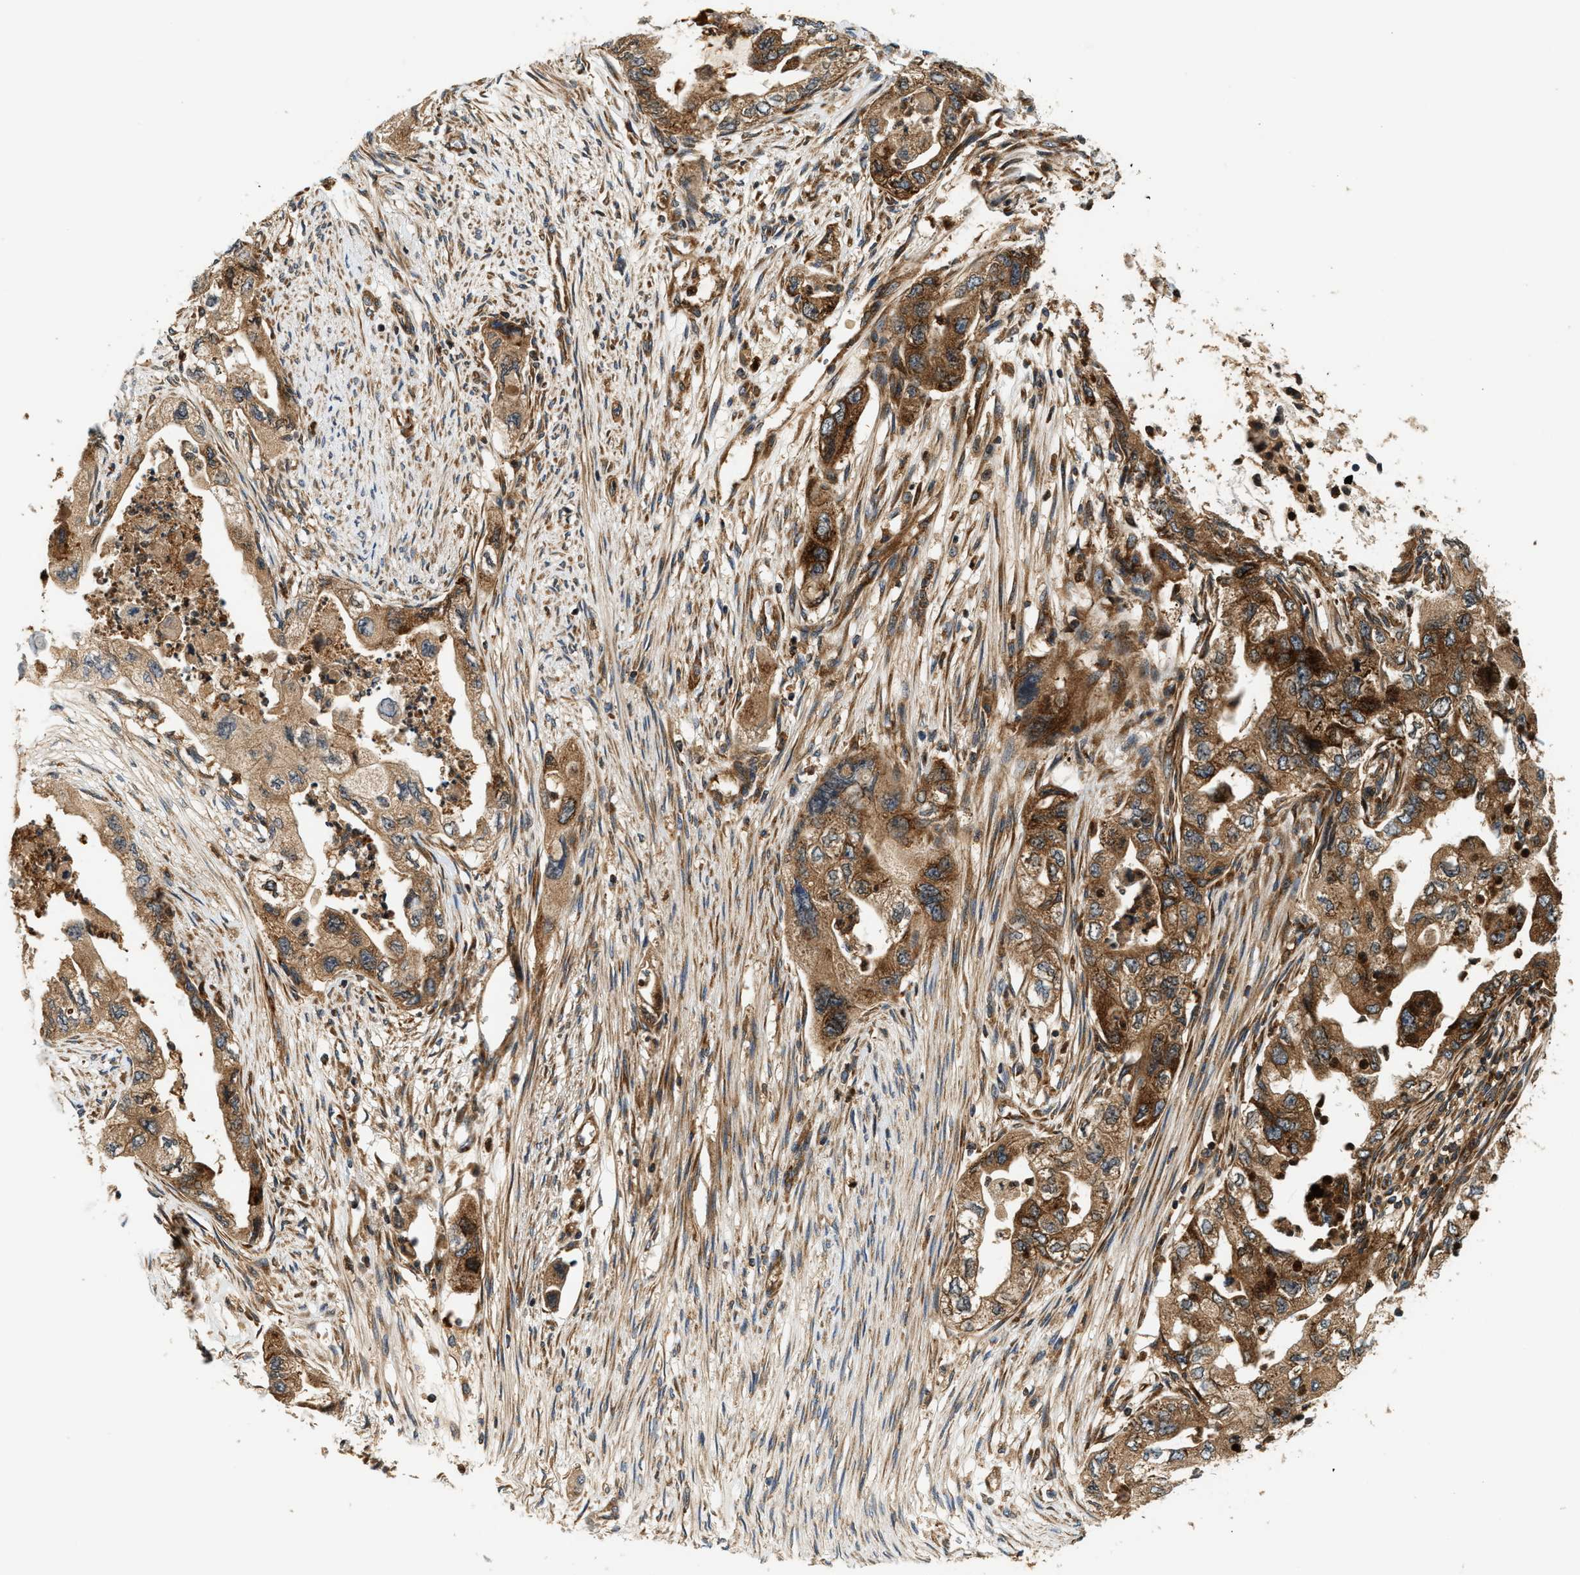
{"staining": {"intensity": "moderate", "quantity": ">75%", "location": "cytoplasmic/membranous"}, "tissue": "pancreatic cancer", "cell_type": "Tumor cells", "image_type": "cancer", "snomed": [{"axis": "morphology", "description": "Adenocarcinoma, NOS"}, {"axis": "topography", "description": "Pancreas"}], "caption": "IHC (DAB (3,3'-diaminobenzidine)) staining of human adenocarcinoma (pancreatic) reveals moderate cytoplasmic/membranous protein staining in about >75% of tumor cells.", "gene": "SAMD9", "patient": {"sex": "female", "age": 73}}